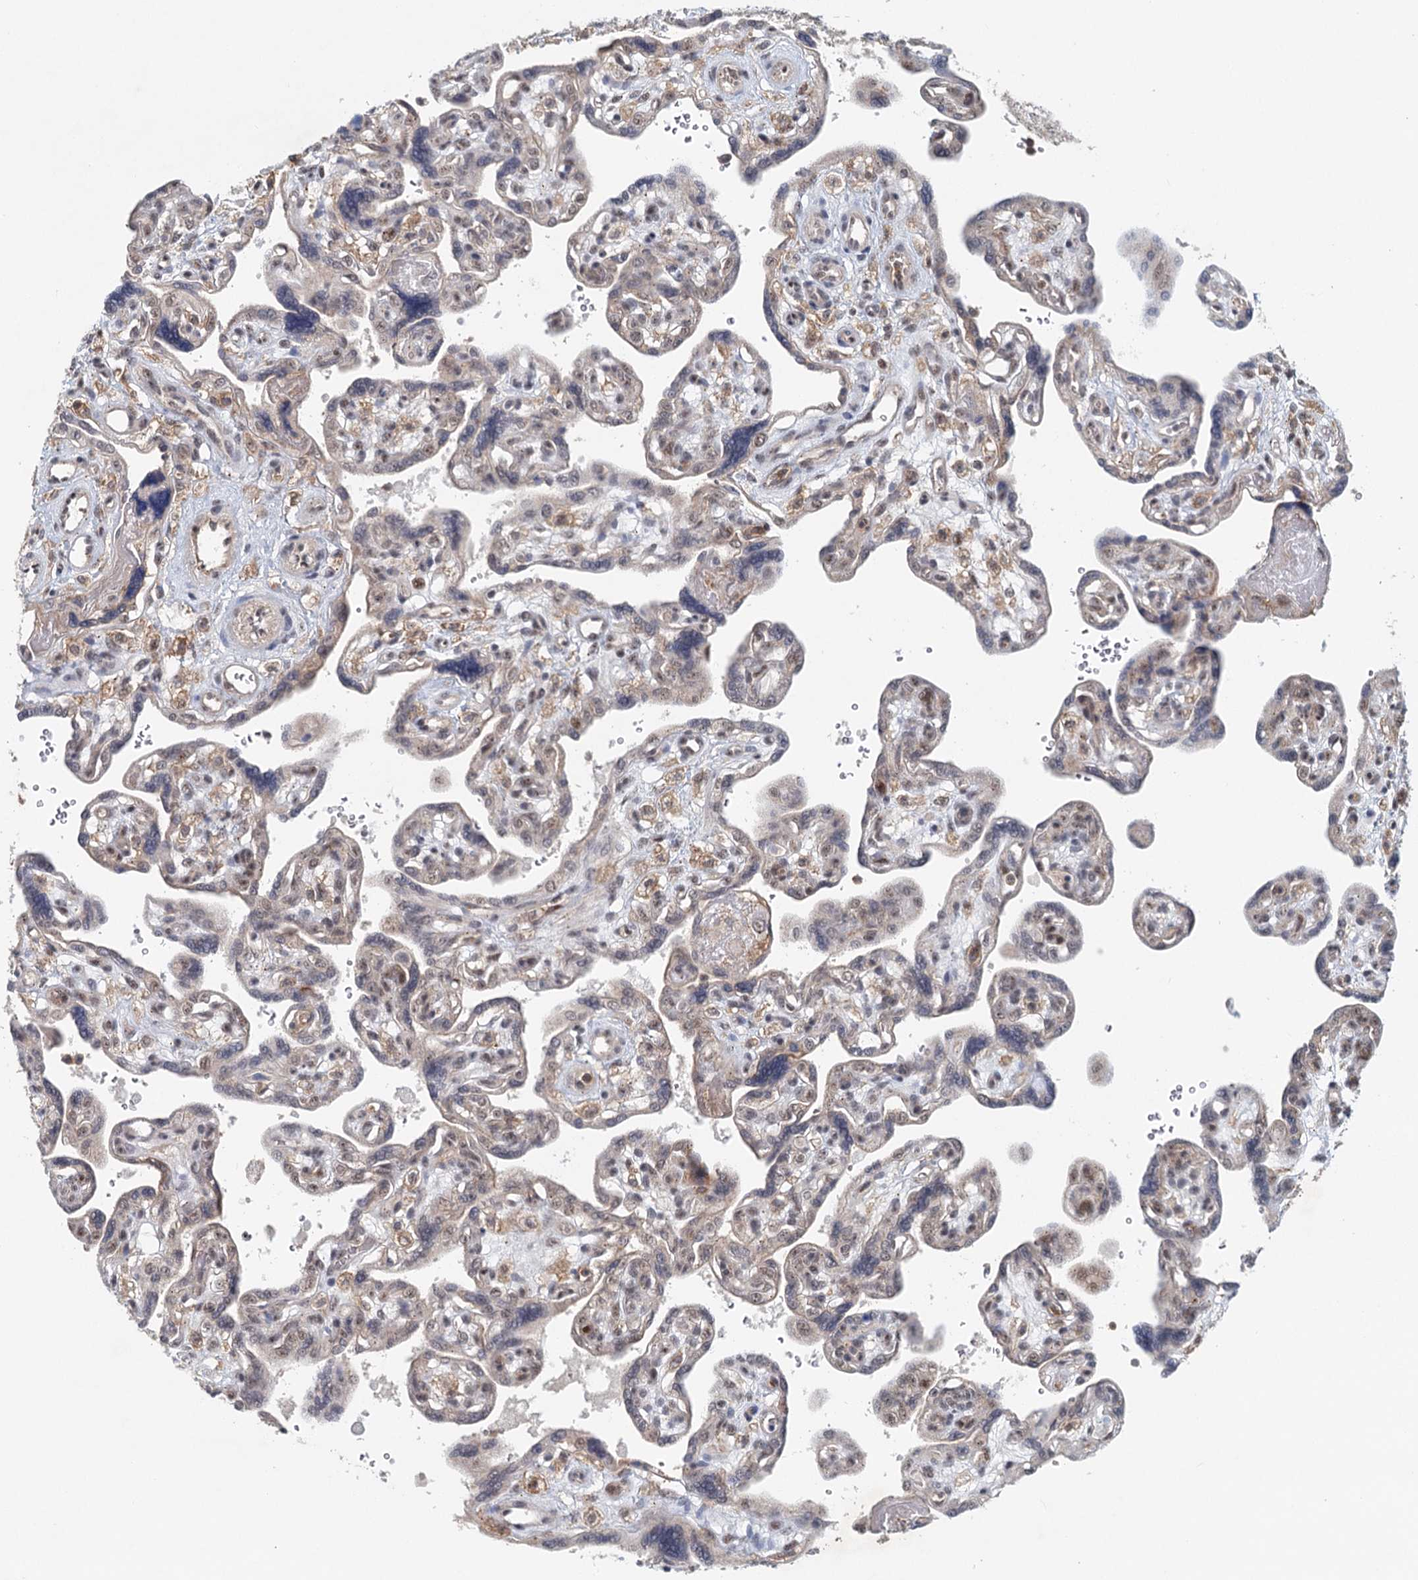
{"staining": {"intensity": "weak", "quantity": "<25%", "location": "cytoplasmic/membranous,nuclear"}, "tissue": "placenta", "cell_type": "Trophoblastic cells", "image_type": "normal", "snomed": [{"axis": "morphology", "description": "Normal tissue, NOS"}, {"axis": "topography", "description": "Placenta"}], "caption": "Immunohistochemical staining of normal human placenta demonstrates no significant staining in trophoblastic cells. The staining was performed using DAB to visualize the protein expression in brown, while the nuclei were stained in blue with hematoxylin (Magnification: 20x).", "gene": "CDC42SE2", "patient": {"sex": "female", "age": 39}}